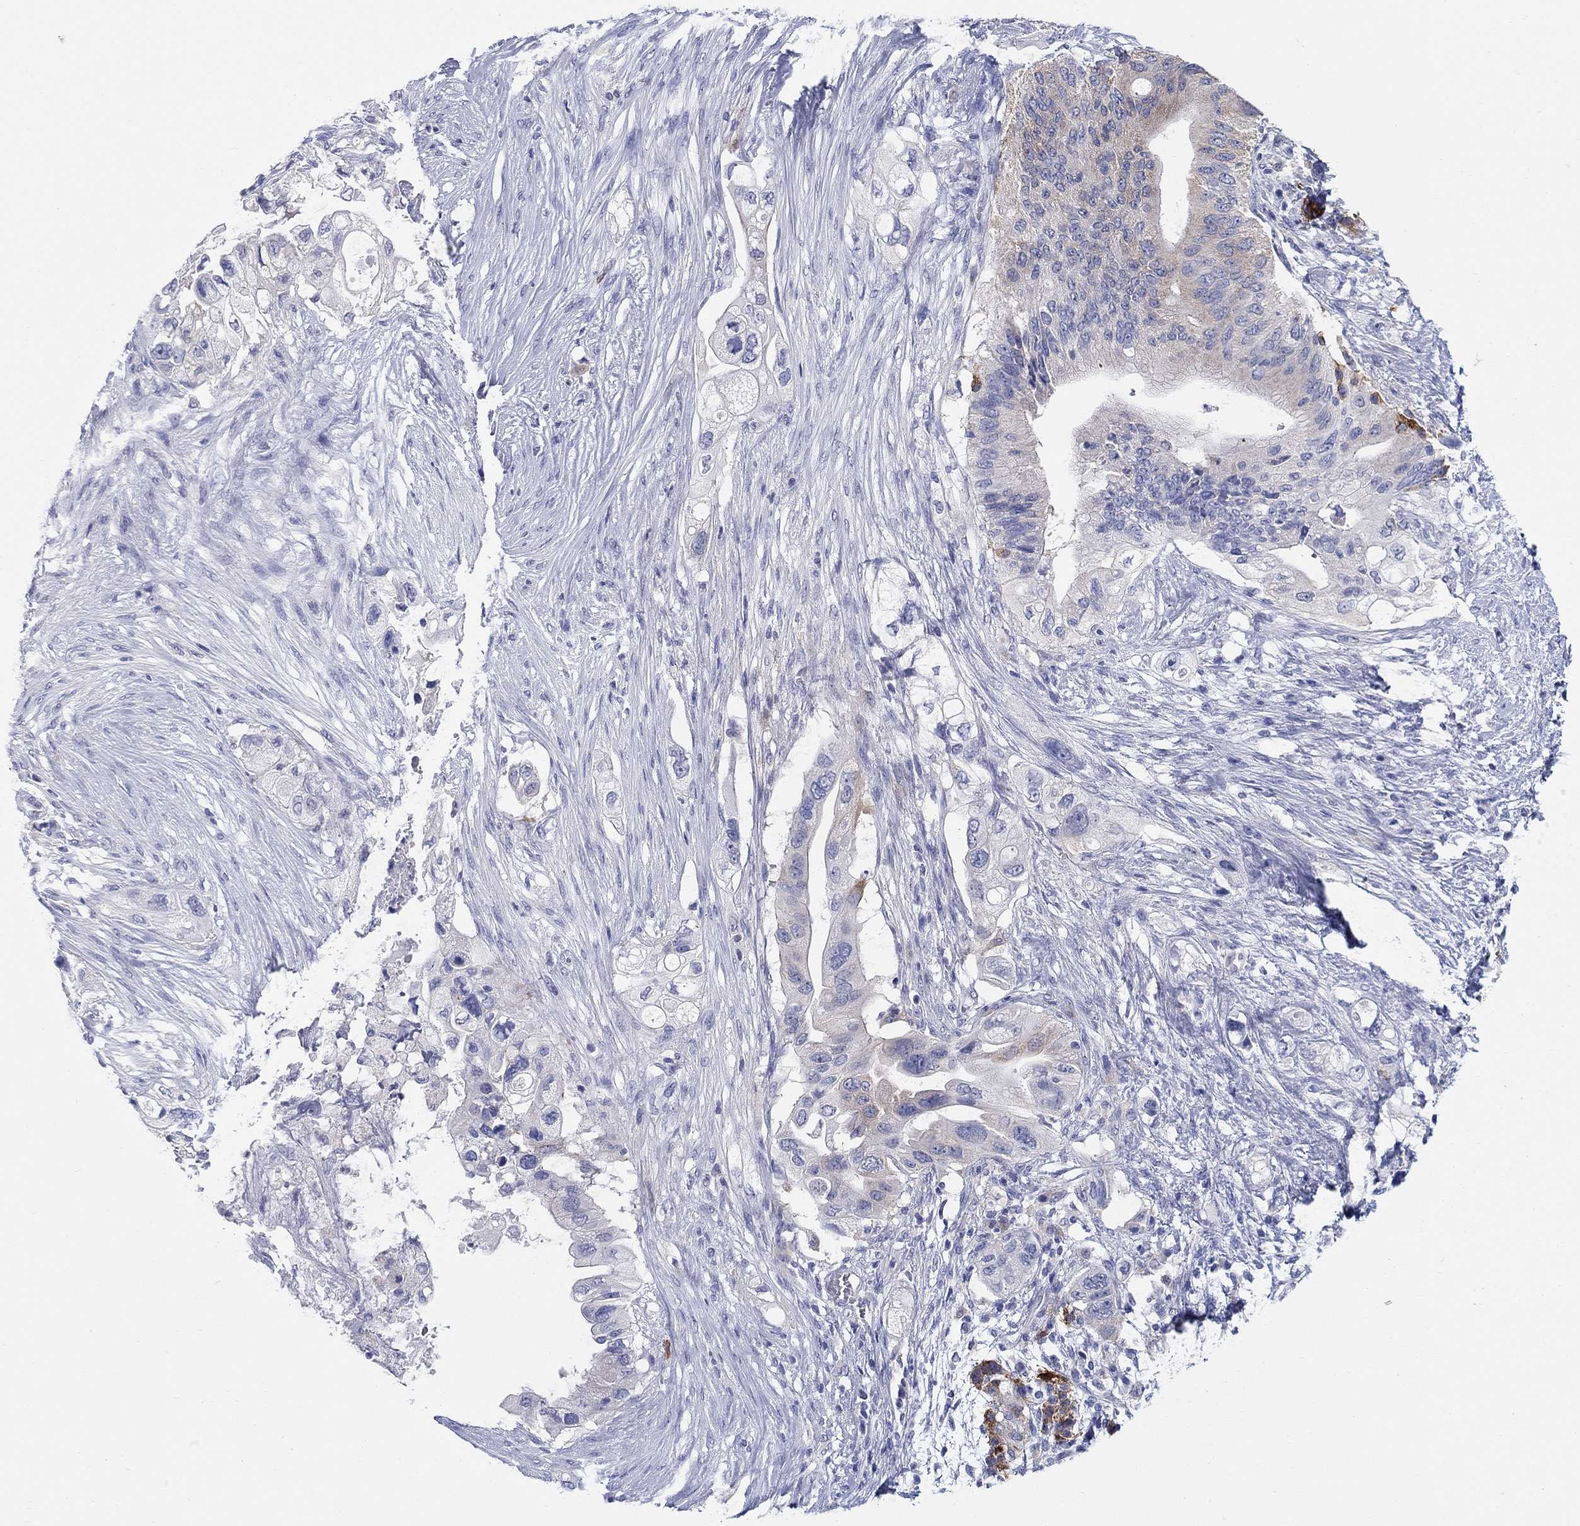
{"staining": {"intensity": "weak", "quantity": "<25%", "location": "cytoplasmic/membranous"}, "tissue": "pancreatic cancer", "cell_type": "Tumor cells", "image_type": "cancer", "snomed": [{"axis": "morphology", "description": "Adenocarcinoma, NOS"}, {"axis": "topography", "description": "Pancreas"}], "caption": "An immunohistochemistry (IHC) histopathology image of pancreatic cancer (adenocarcinoma) is shown. There is no staining in tumor cells of pancreatic cancer (adenocarcinoma).", "gene": "RAP1GAP", "patient": {"sex": "female", "age": 72}}